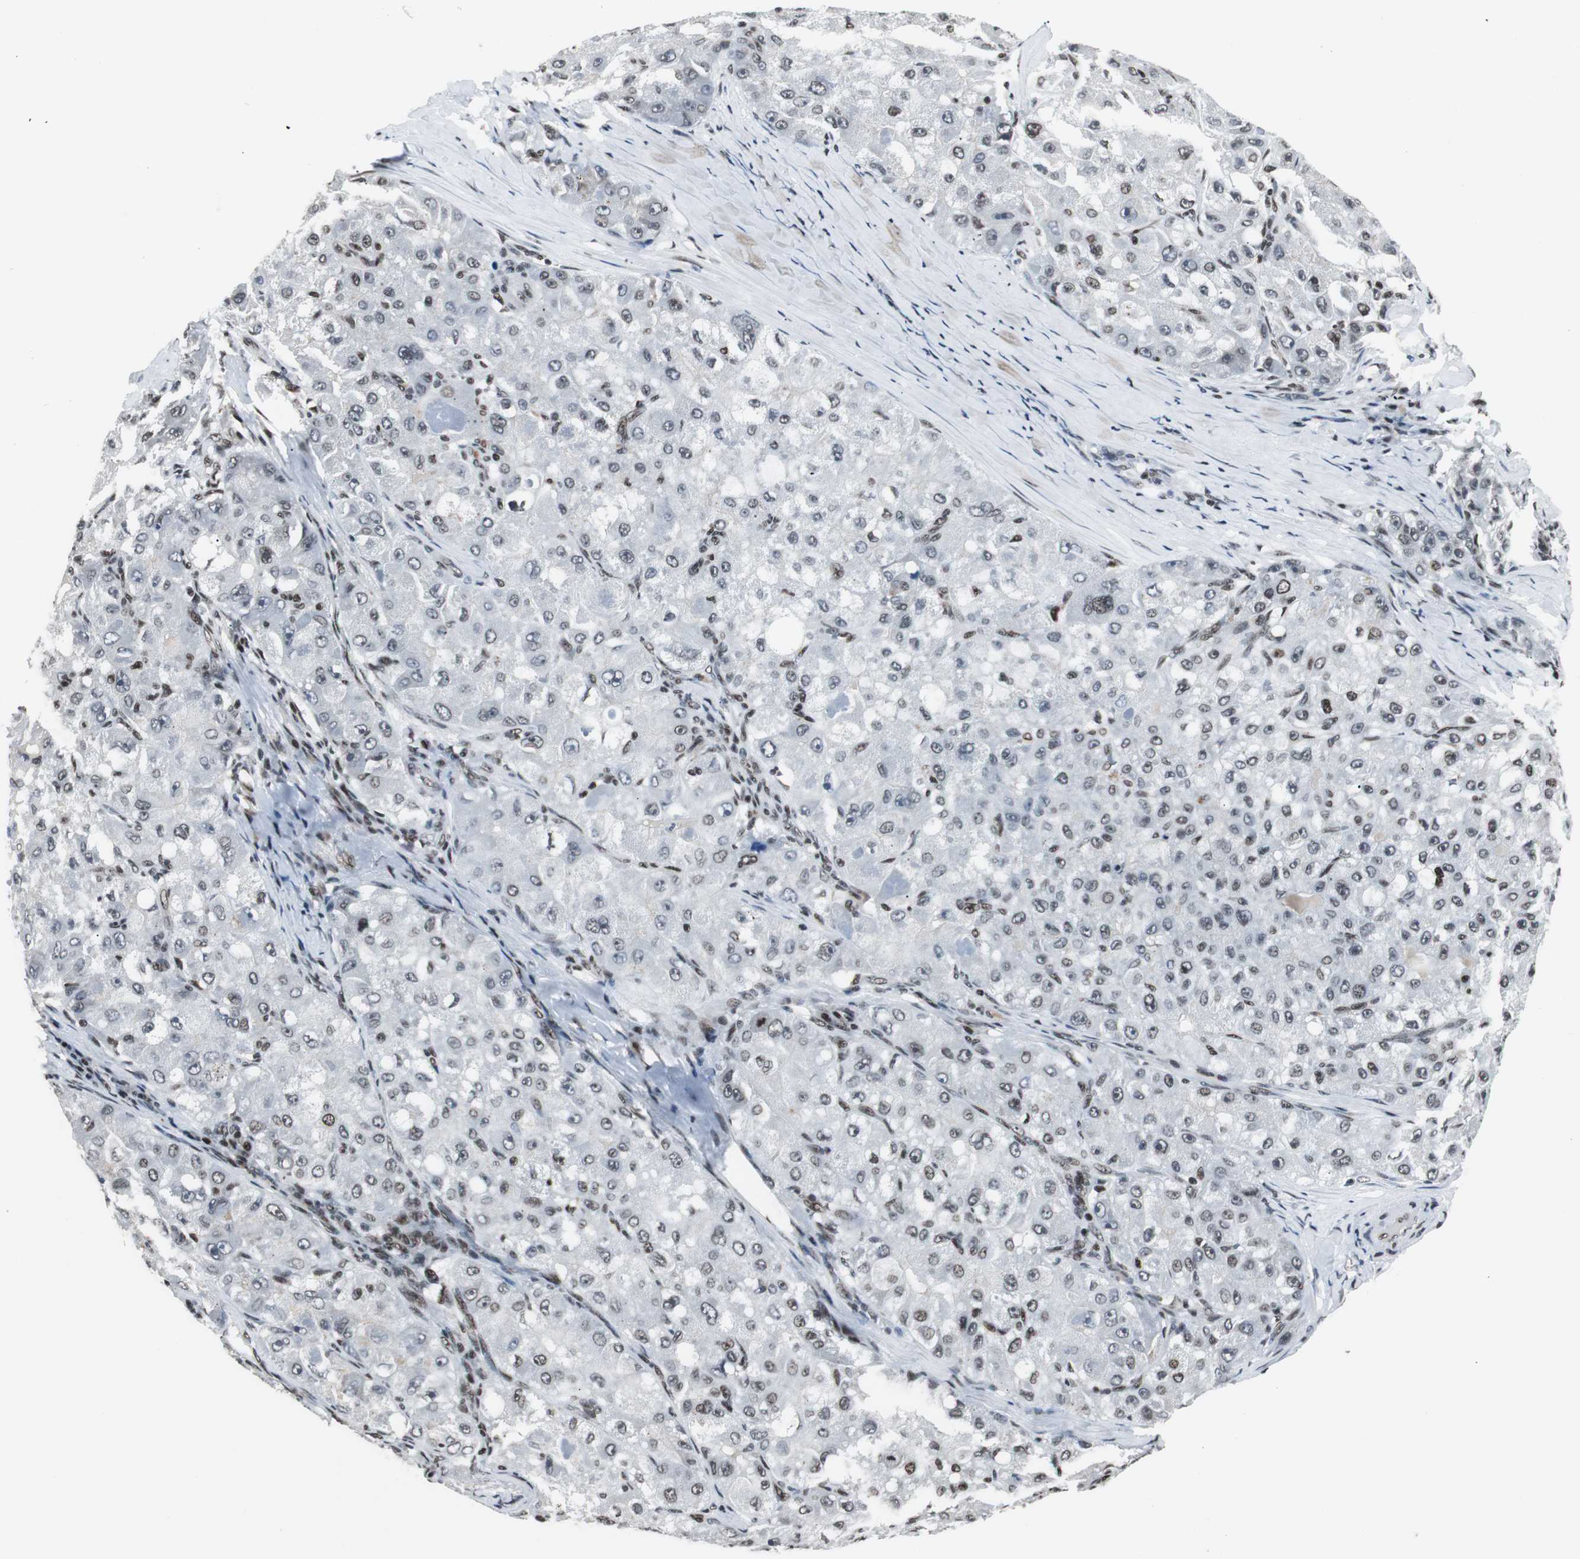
{"staining": {"intensity": "moderate", "quantity": "25%-75%", "location": "nuclear"}, "tissue": "liver cancer", "cell_type": "Tumor cells", "image_type": "cancer", "snomed": [{"axis": "morphology", "description": "Carcinoma, Hepatocellular, NOS"}, {"axis": "topography", "description": "Liver"}], "caption": "This photomicrograph exhibits immunohistochemistry staining of human liver hepatocellular carcinoma, with medium moderate nuclear expression in approximately 25%-75% of tumor cells.", "gene": "XRCC1", "patient": {"sex": "male", "age": 80}}